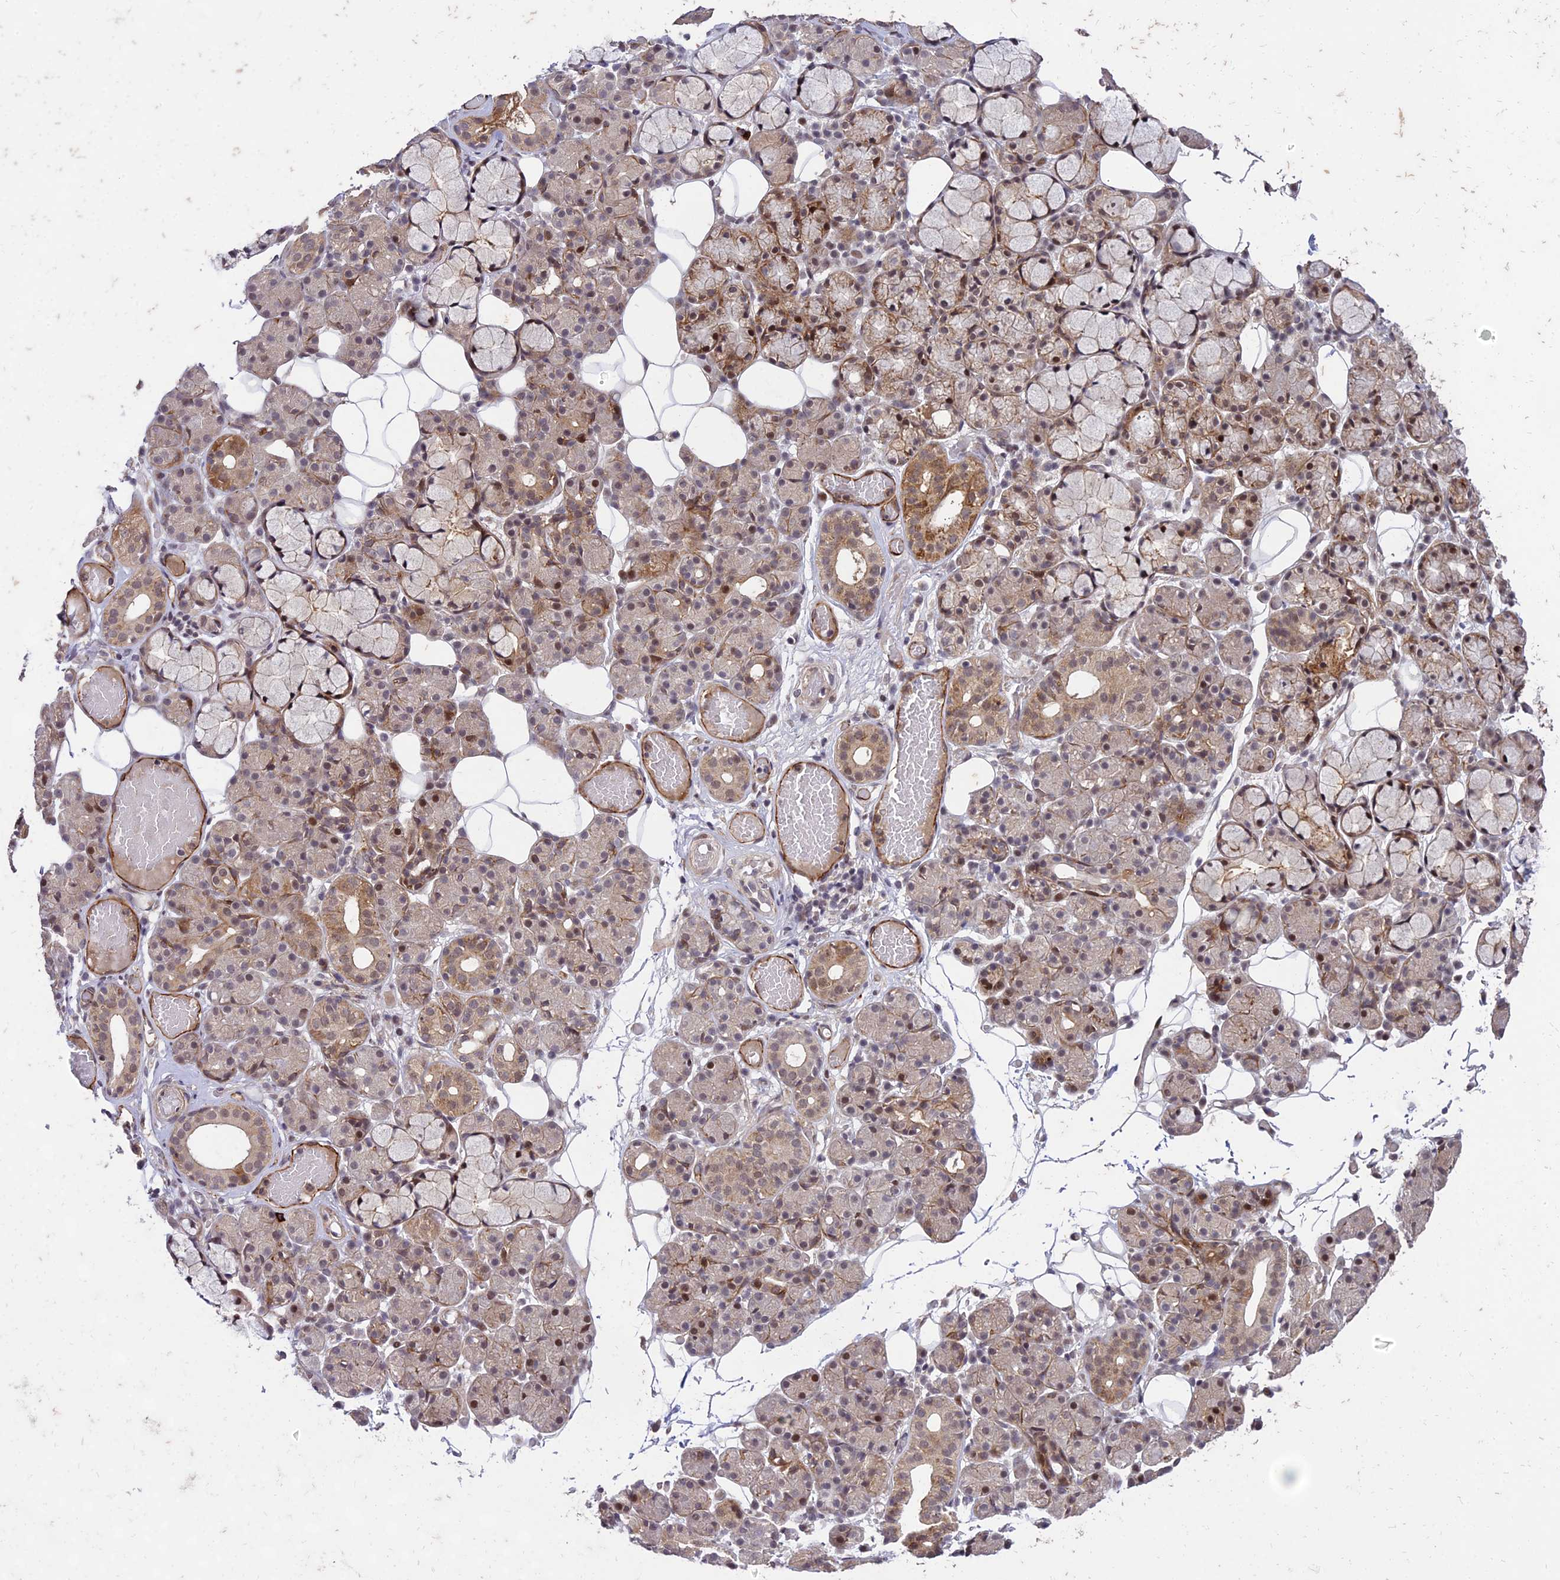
{"staining": {"intensity": "moderate", "quantity": ">75%", "location": "cytoplasmic/membranous,nuclear"}, "tissue": "salivary gland", "cell_type": "Glandular cells", "image_type": "normal", "snomed": [{"axis": "morphology", "description": "Normal tissue, NOS"}, {"axis": "topography", "description": "Salivary gland"}], "caption": "Immunohistochemistry (IHC) image of normal human salivary gland stained for a protein (brown), which displays medium levels of moderate cytoplasmic/membranous,nuclear positivity in about >75% of glandular cells.", "gene": "ZNF85", "patient": {"sex": "male", "age": 63}}